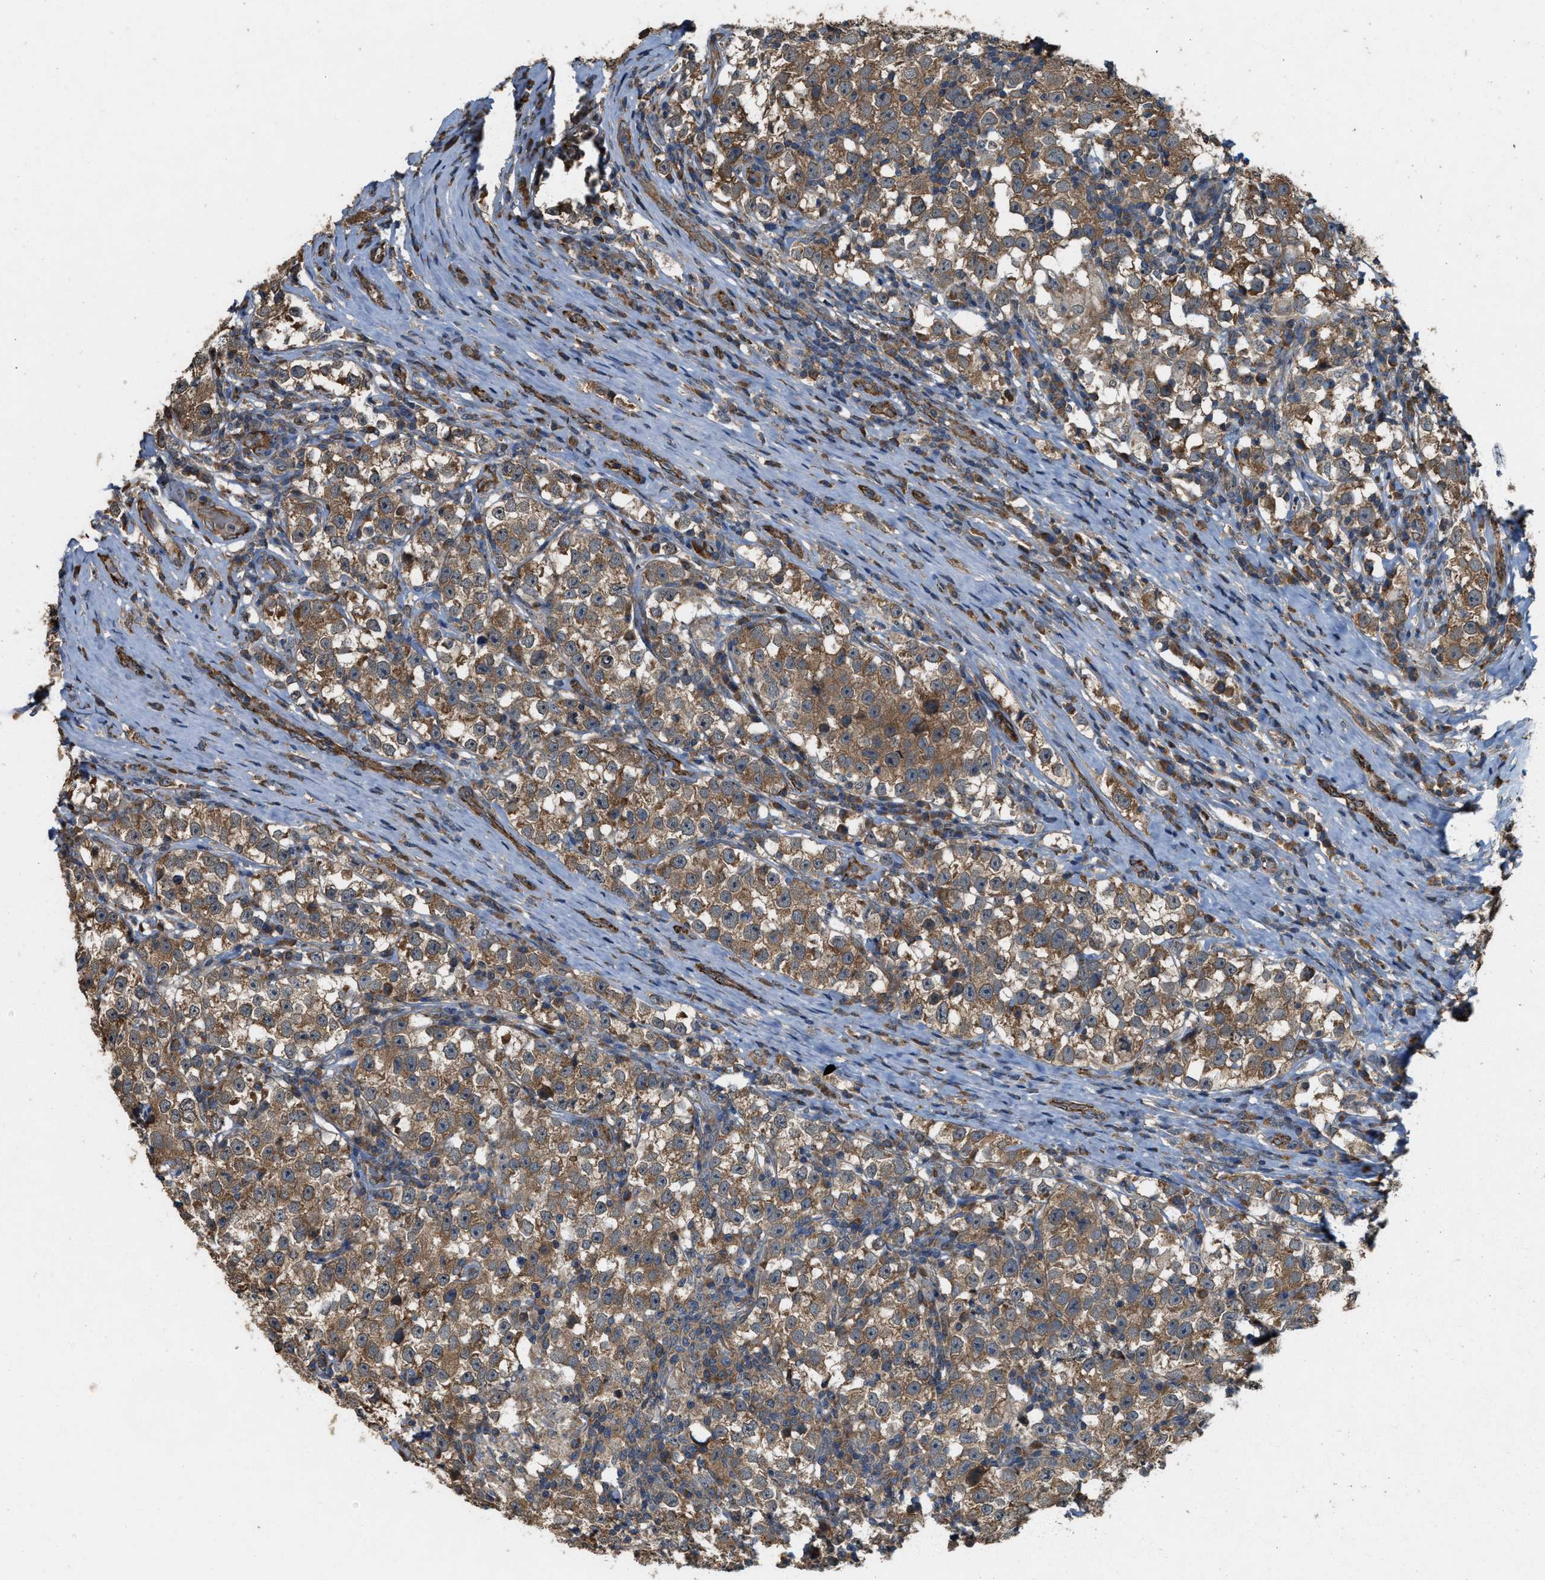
{"staining": {"intensity": "moderate", "quantity": ">75%", "location": "cytoplasmic/membranous"}, "tissue": "testis cancer", "cell_type": "Tumor cells", "image_type": "cancer", "snomed": [{"axis": "morphology", "description": "Normal tissue, NOS"}, {"axis": "morphology", "description": "Seminoma, NOS"}, {"axis": "topography", "description": "Testis"}], "caption": "Testis seminoma stained with a brown dye reveals moderate cytoplasmic/membranous positive positivity in approximately >75% of tumor cells.", "gene": "ARHGEF5", "patient": {"sex": "male", "age": 43}}